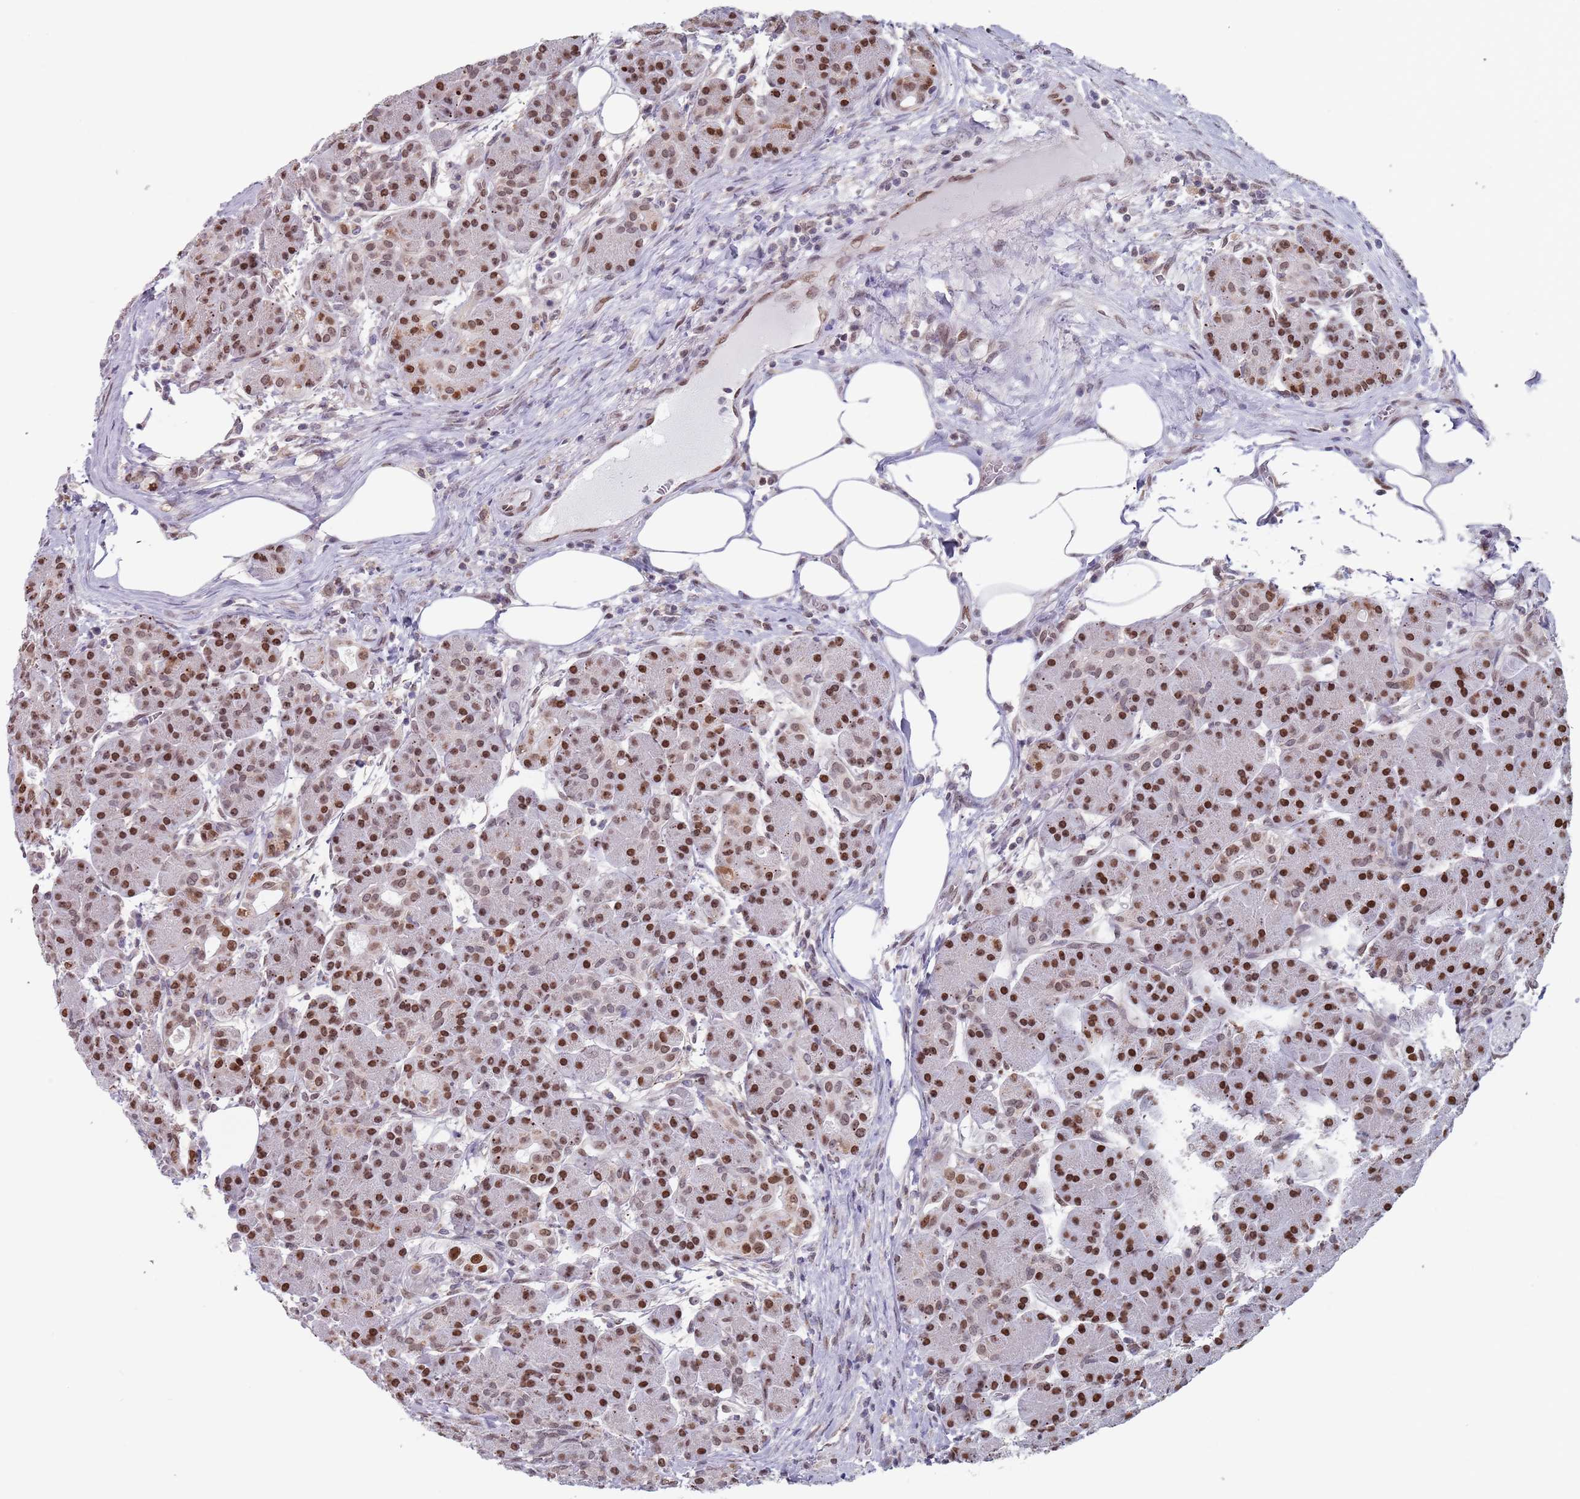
{"staining": {"intensity": "strong", "quantity": "25%-75%", "location": "nuclear"}, "tissue": "pancreas", "cell_type": "Exocrine glandular cells", "image_type": "normal", "snomed": [{"axis": "morphology", "description": "Normal tissue, NOS"}, {"axis": "topography", "description": "Pancreas"}], "caption": "Exocrine glandular cells display high levels of strong nuclear positivity in approximately 25%-75% of cells in benign human pancreas. (Brightfield microscopy of DAB IHC at high magnification).", "gene": "MFSD12", "patient": {"sex": "male", "age": 63}}